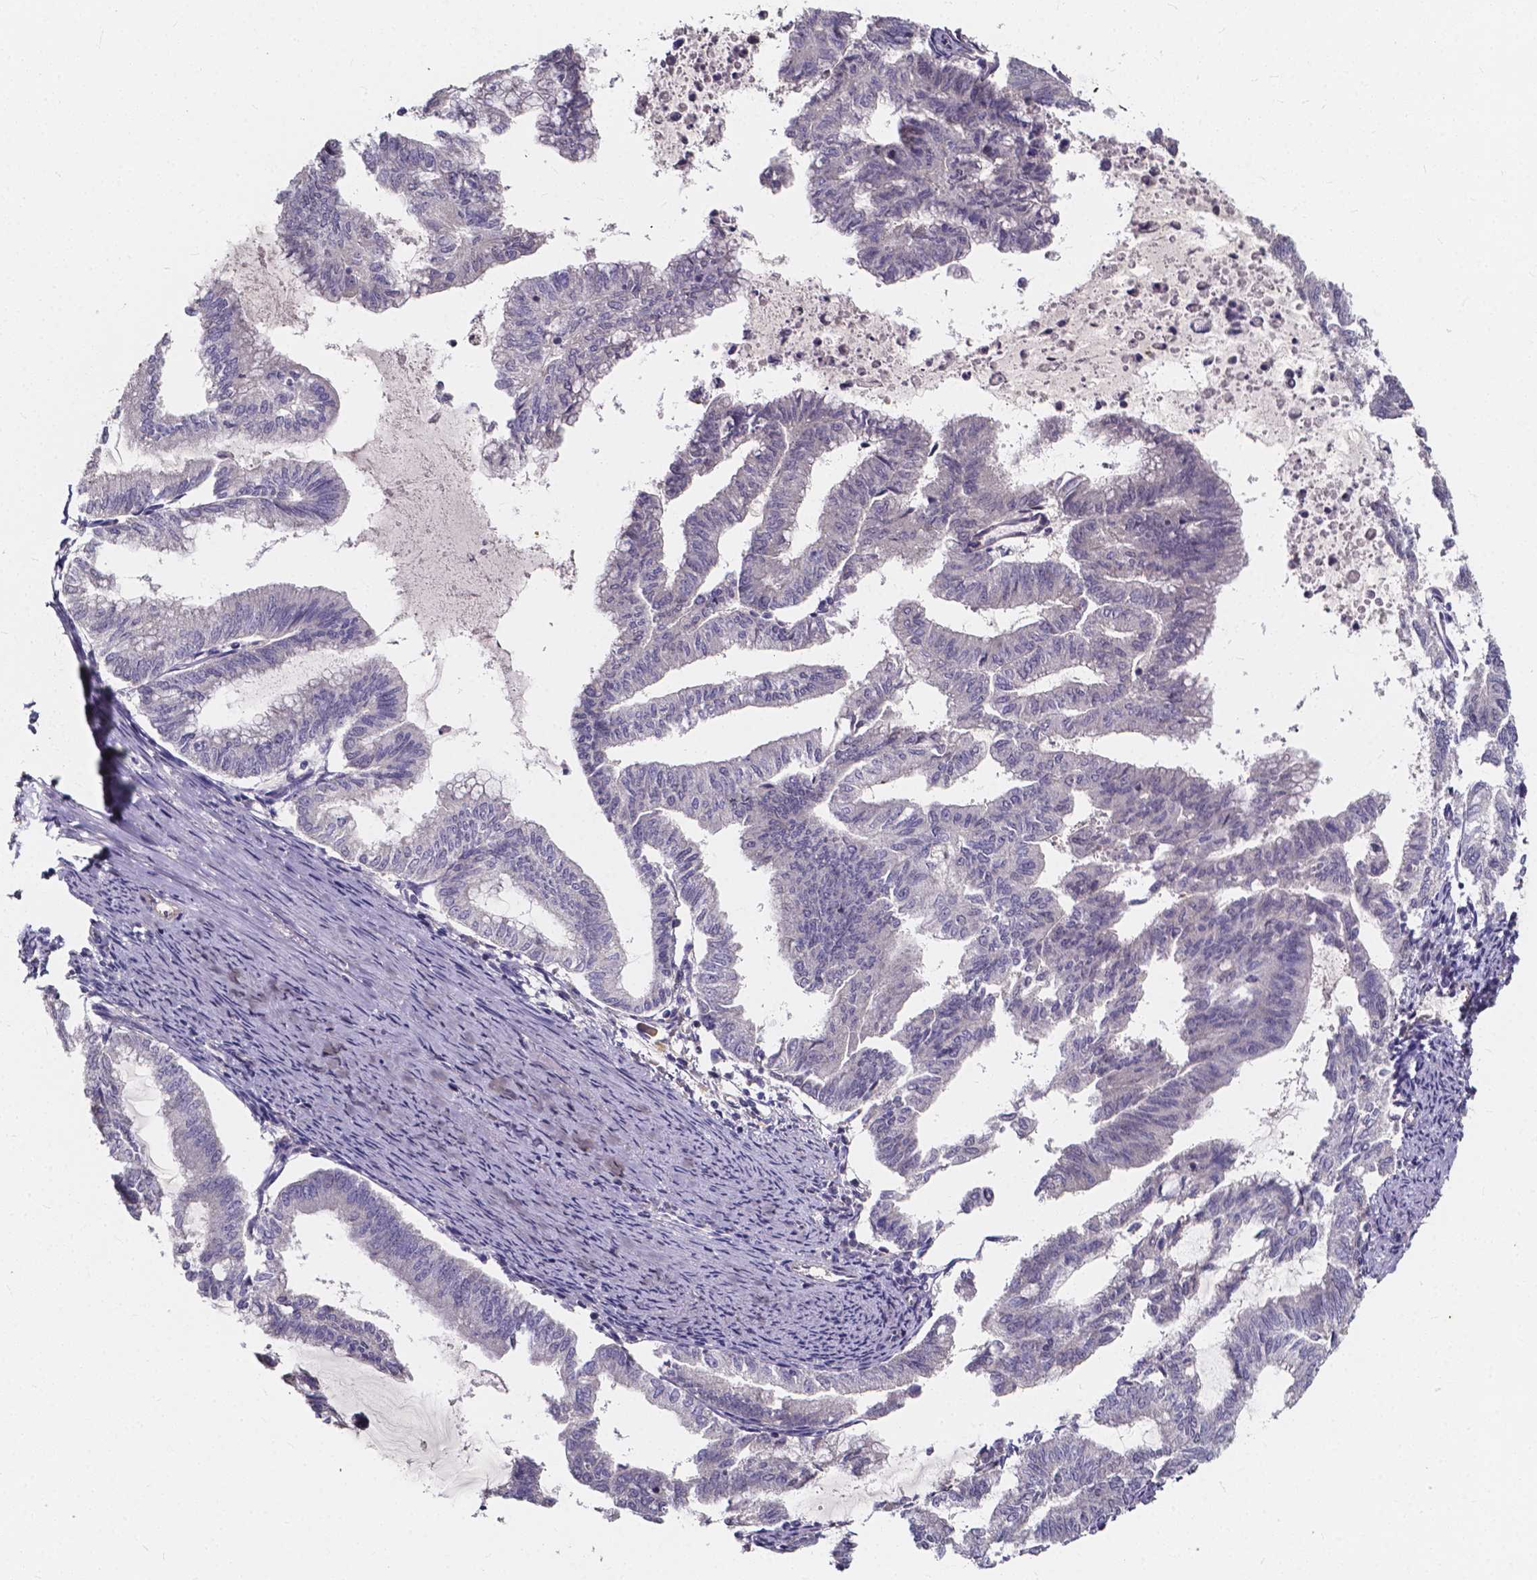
{"staining": {"intensity": "negative", "quantity": "none", "location": "none"}, "tissue": "endometrial cancer", "cell_type": "Tumor cells", "image_type": "cancer", "snomed": [{"axis": "morphology", "description": "Adenocarcinoma, NOS"}, {"axis": "topography", "description": "Endometrium"}], "caption": "Endometrial adenocarcinoma was stained to show a protein in brown. There is no significant staining in tumor cells.", "gene": "THEMIS", "patient": {"sex": "female", "age": 79}}